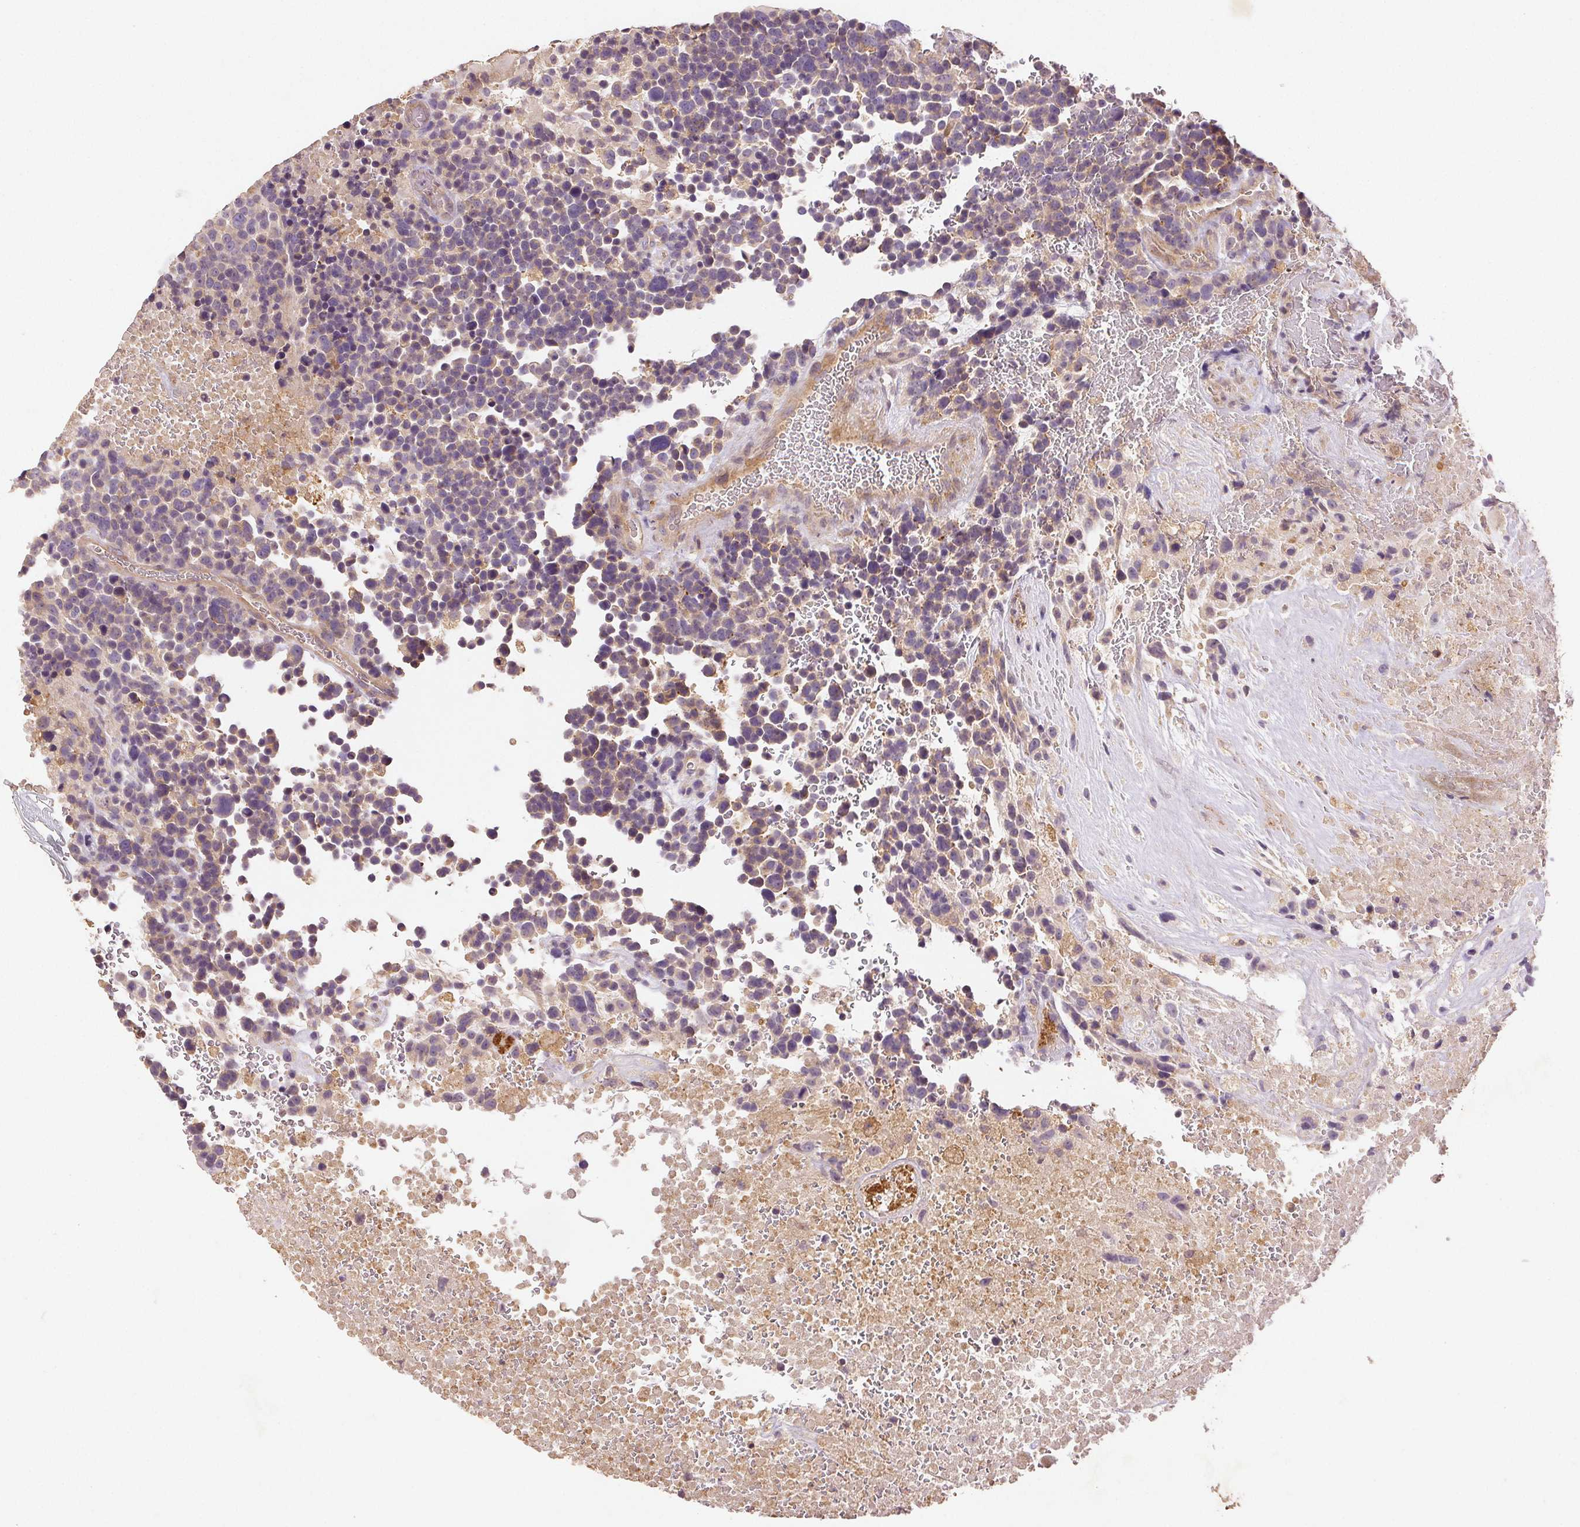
{"staining": {"intensity": "negative", "quantity": "none", "location": "none"}, "tissue": "glioma", "cell_type": "Tumor cells", "image_type": "cancer", "snomed": [{"axis": "morphology", "description": "Glioma, malignant, High grade"}, {"axis": "topography", "description": "Brain"}], "caption": "The IHC photomicrograph has no significant positivity in tumor cells of malignant high-grade glioma tissue. (DAB (3,3'-diaminobenzidine) IHC visualized using brightfield microscopy, high magnification).", "gene": "YIF1B", "patient": {"sex": "male", "age": 33}}